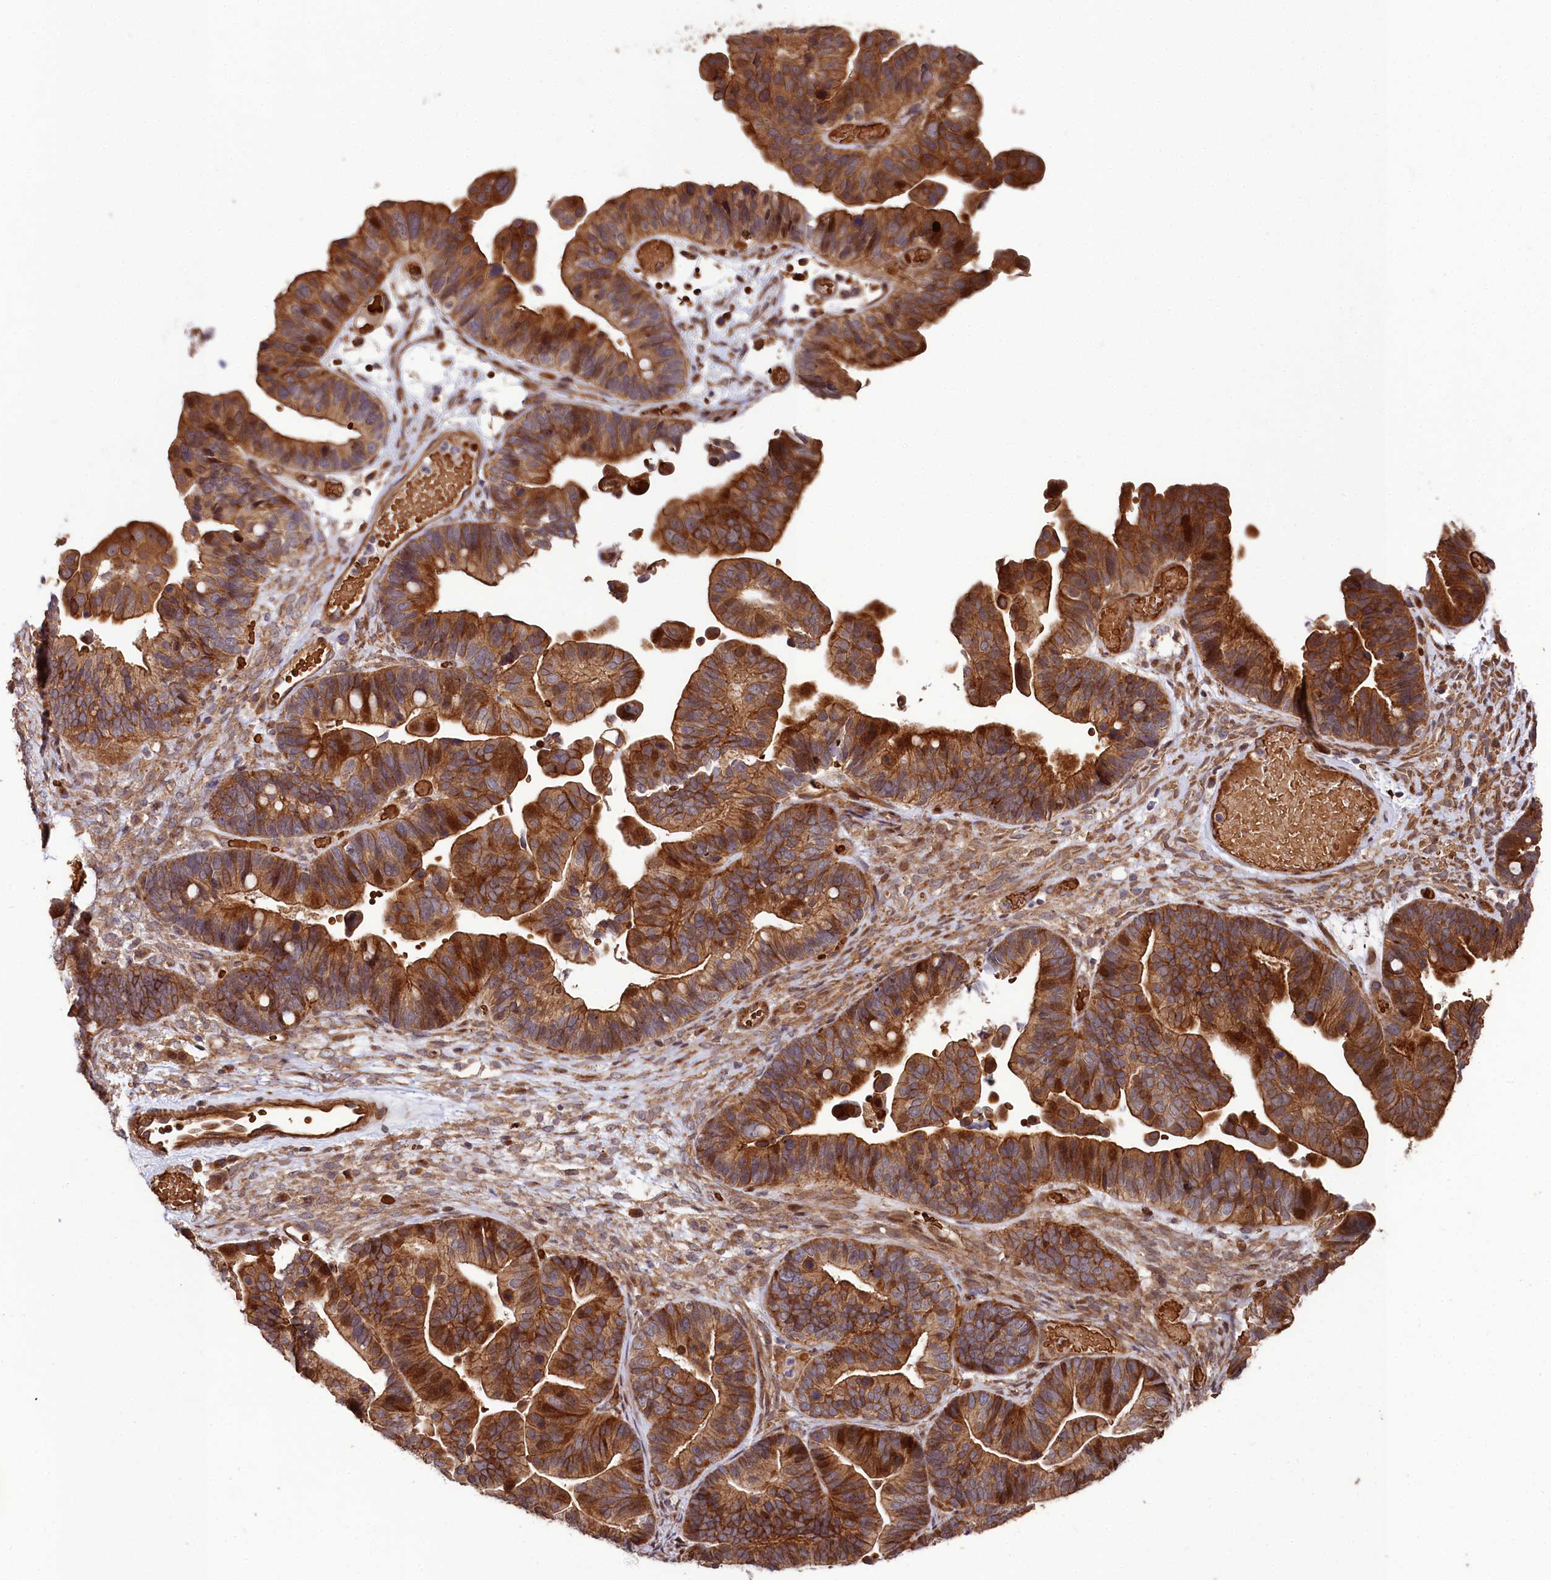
{"staining": {"intensity": "strong", "quantity": ">75%", "location": "cytoplasmic/membranous,nuclear"}, "tissue": "ovarian cancer", "cell_type": "Tumor cells", "image_type": "cancer", "snomed": [{"axis": "morphology", "description": "Cystadenocarcinoma, serous, NOS"}, {"axis": "topography", "description": "Ovary"}], "caption": "DAB (3,3'-diaminobenzidine) immunohistochemical staining of ovarian cancer (serous cystadenocarcinoma) shows strong cytoplasmic/membranous and nuclear protein staining in about >75% of tumor cells.", "gene": "TNKS1BP1", "patient": {"sex": "female", "age": 56}}